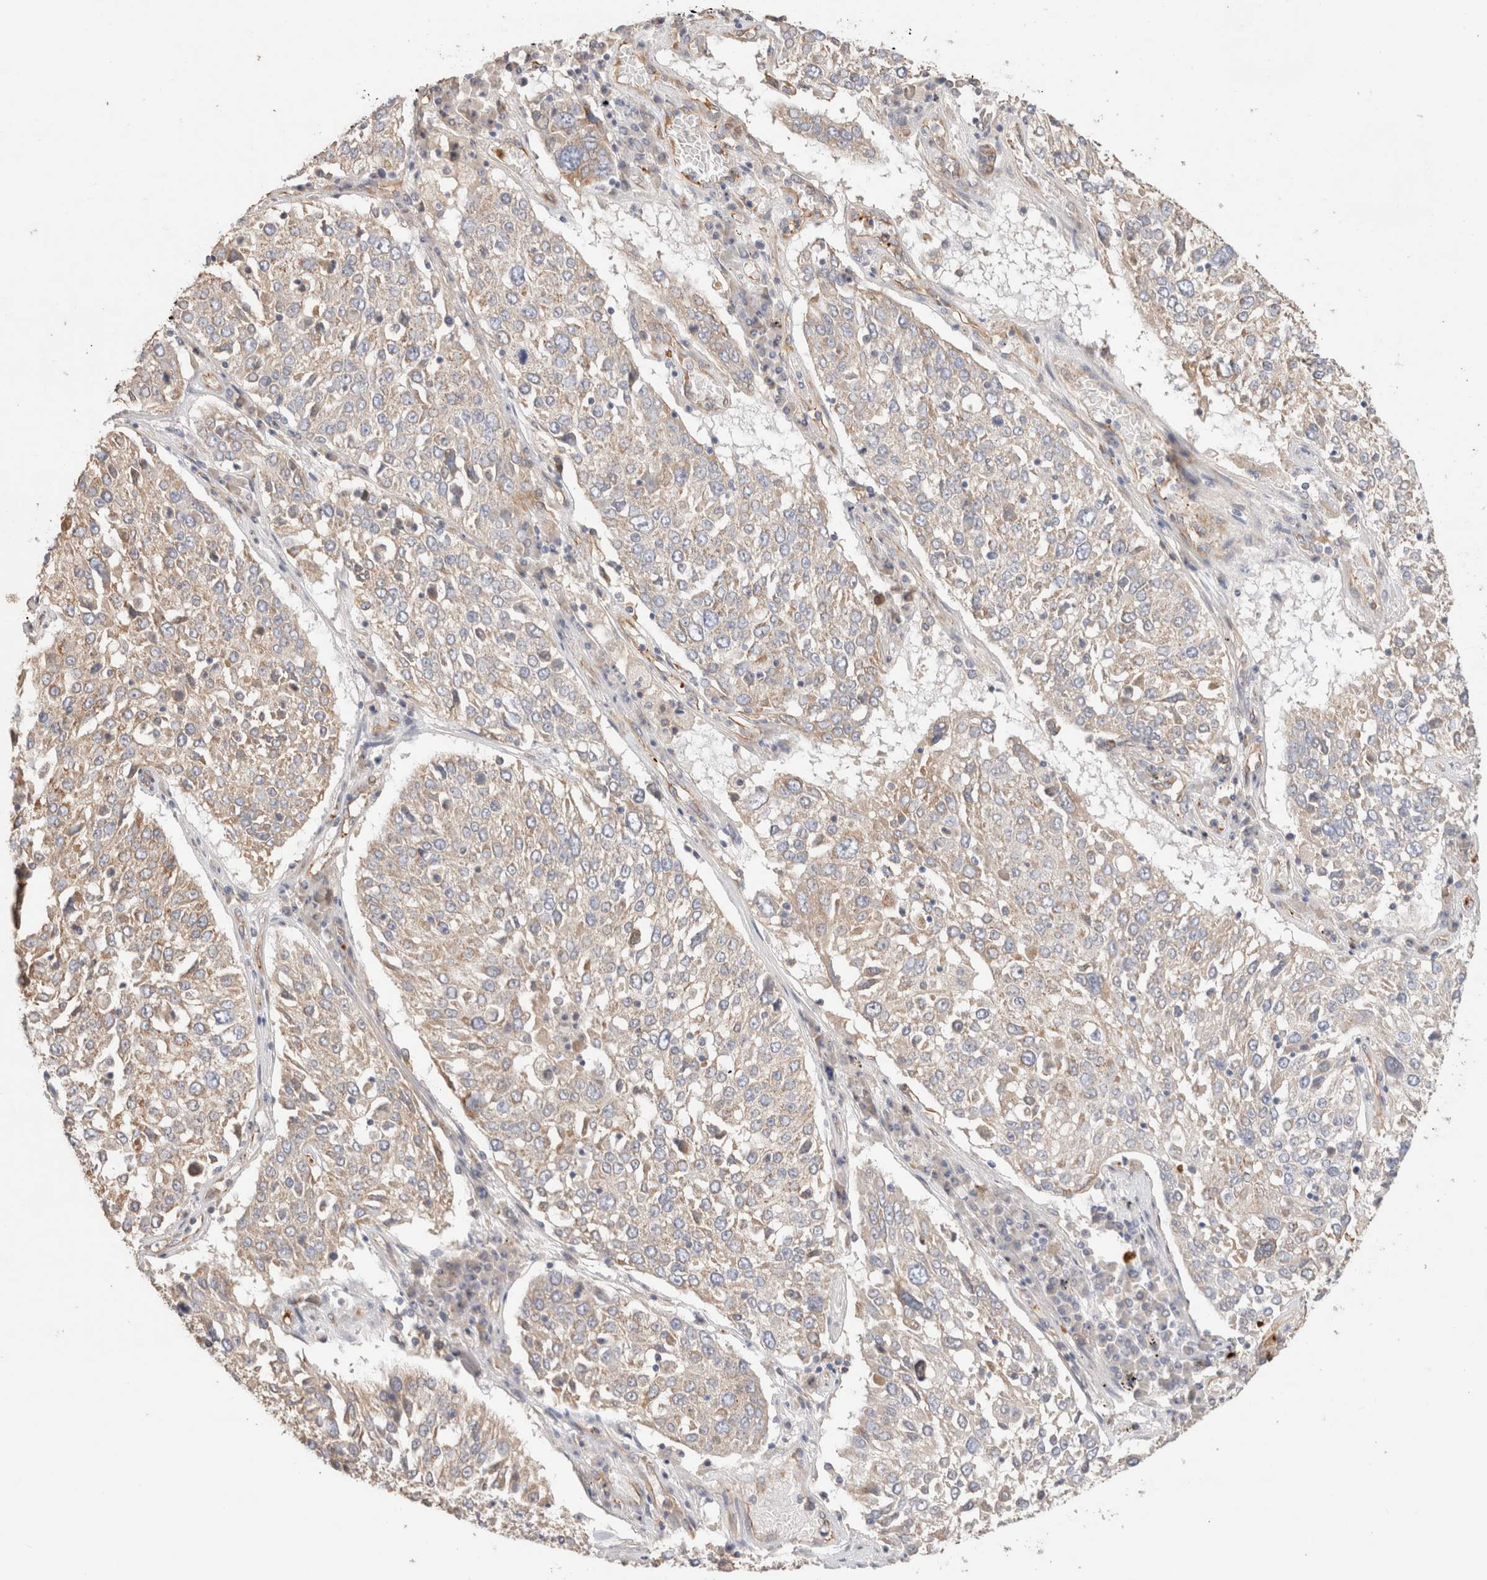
{"staining": {"intensity": "weak", "quantity": "<25%", "location": "cytoplasmic/membranous"}, "tissue": "lung cancer", "cell_type": "Tumor cells", "image_type": "cancer", "snomed": [{"axis": "morphology", "description": "Squamous cell carcinoma, NOS"}, {"axis": "topography", "description": "Lung"}], "caption": "This micrograph is of squamous cell carcinoma (lung) stained with immunohistochemistry (IHC) to label a protein in brown with the nuclei are counter-stained blue. There is no staining in tumor cells.", "gene": "PROS1", "patient": {"sex": "male", "age": 65}}